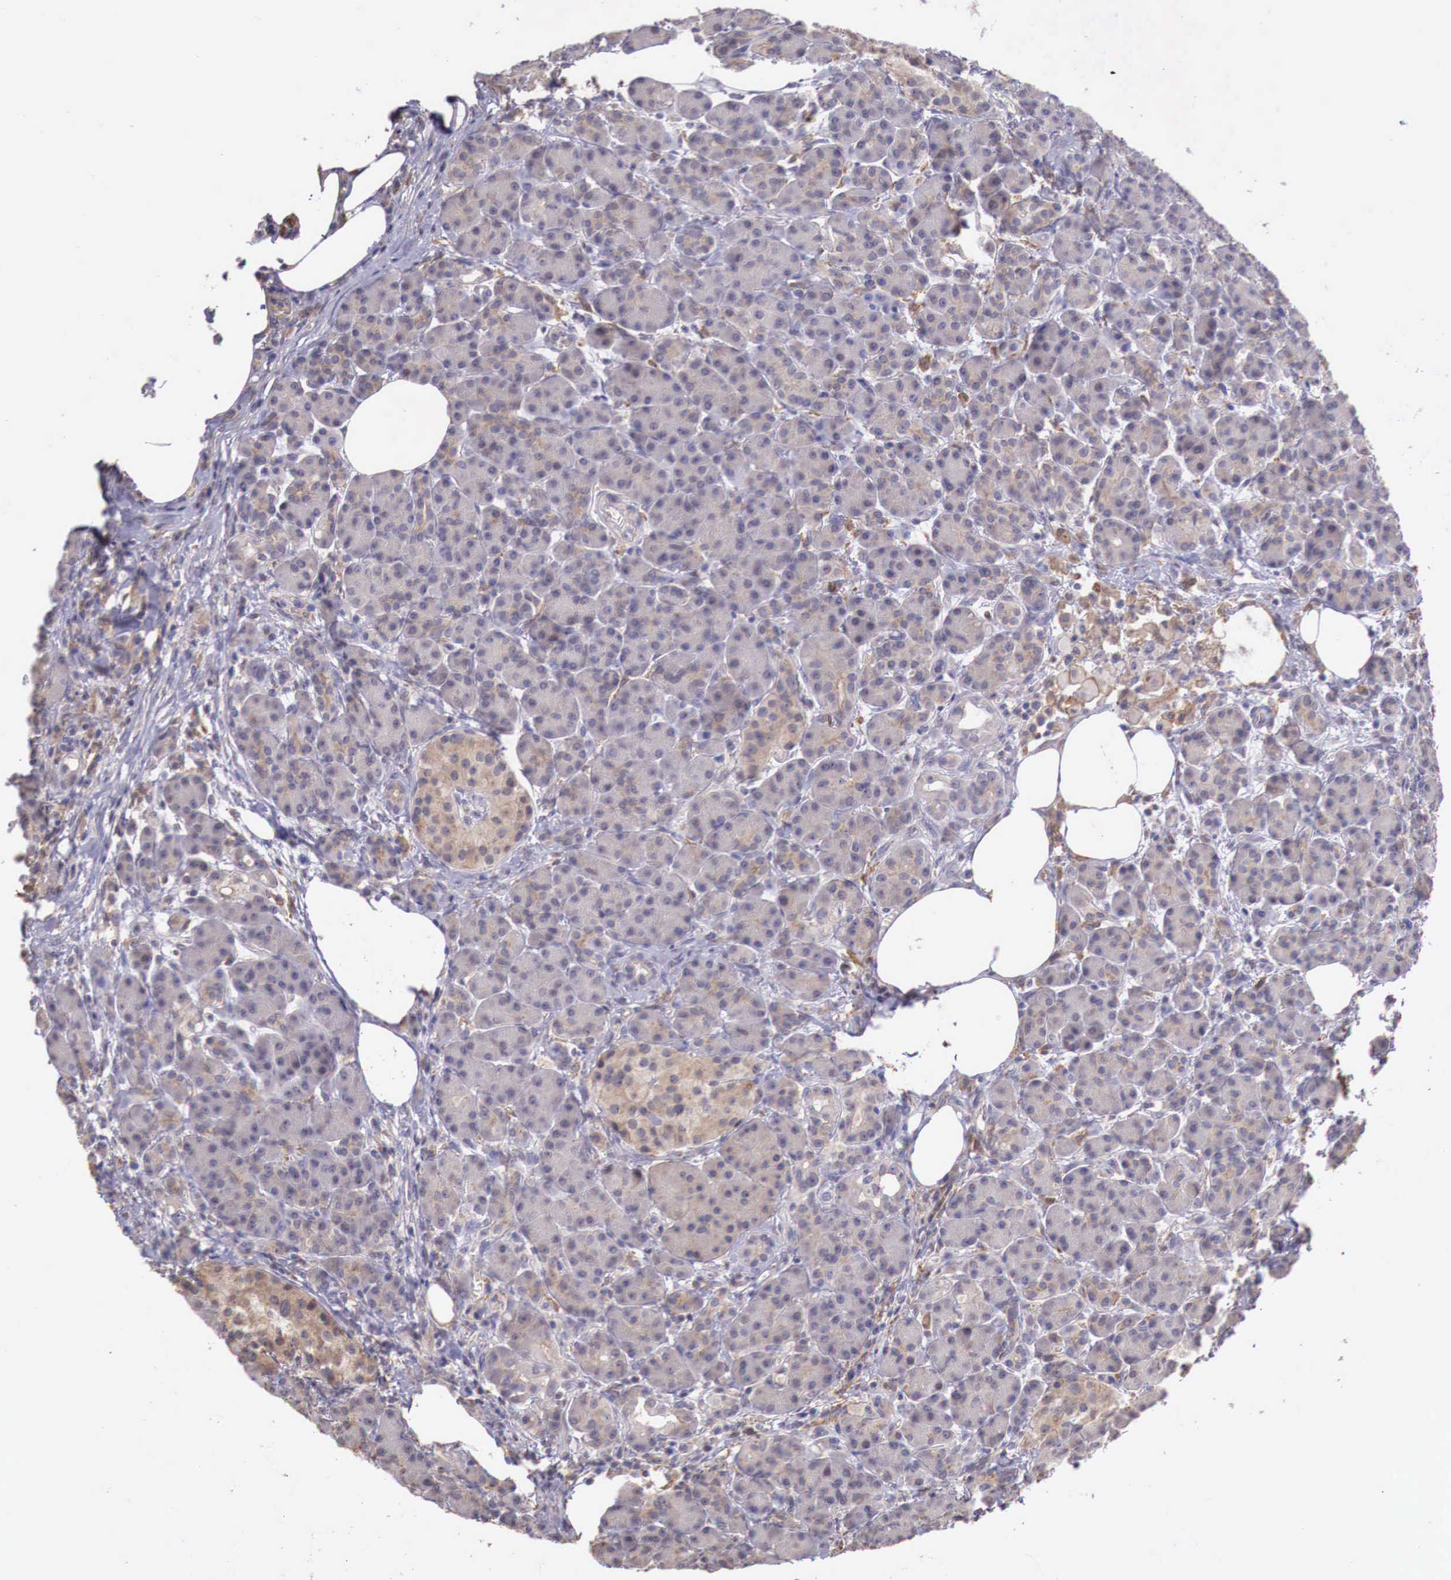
{"staining": {"intensity": "weak", "quantity": "25%-75%", "location": "cytoplasmic/membranous"}, "tissue": "pancreas", "cell_type": "Exocrine glandular cells", "image_type": "normal", "snomed": [{"axis": "morphology", "description": "Normal tissue, NOS"}, {"axis": "topography", "description": "Pancreas"}], "caption": "Protein staining reveals weak cytoplasmic/membranous expression in approximately 25%-75% of exocrine glandular cells in benign pancreas.", "gene": "CHRDL1", "patient": {"sex": "female", "age": 73}}